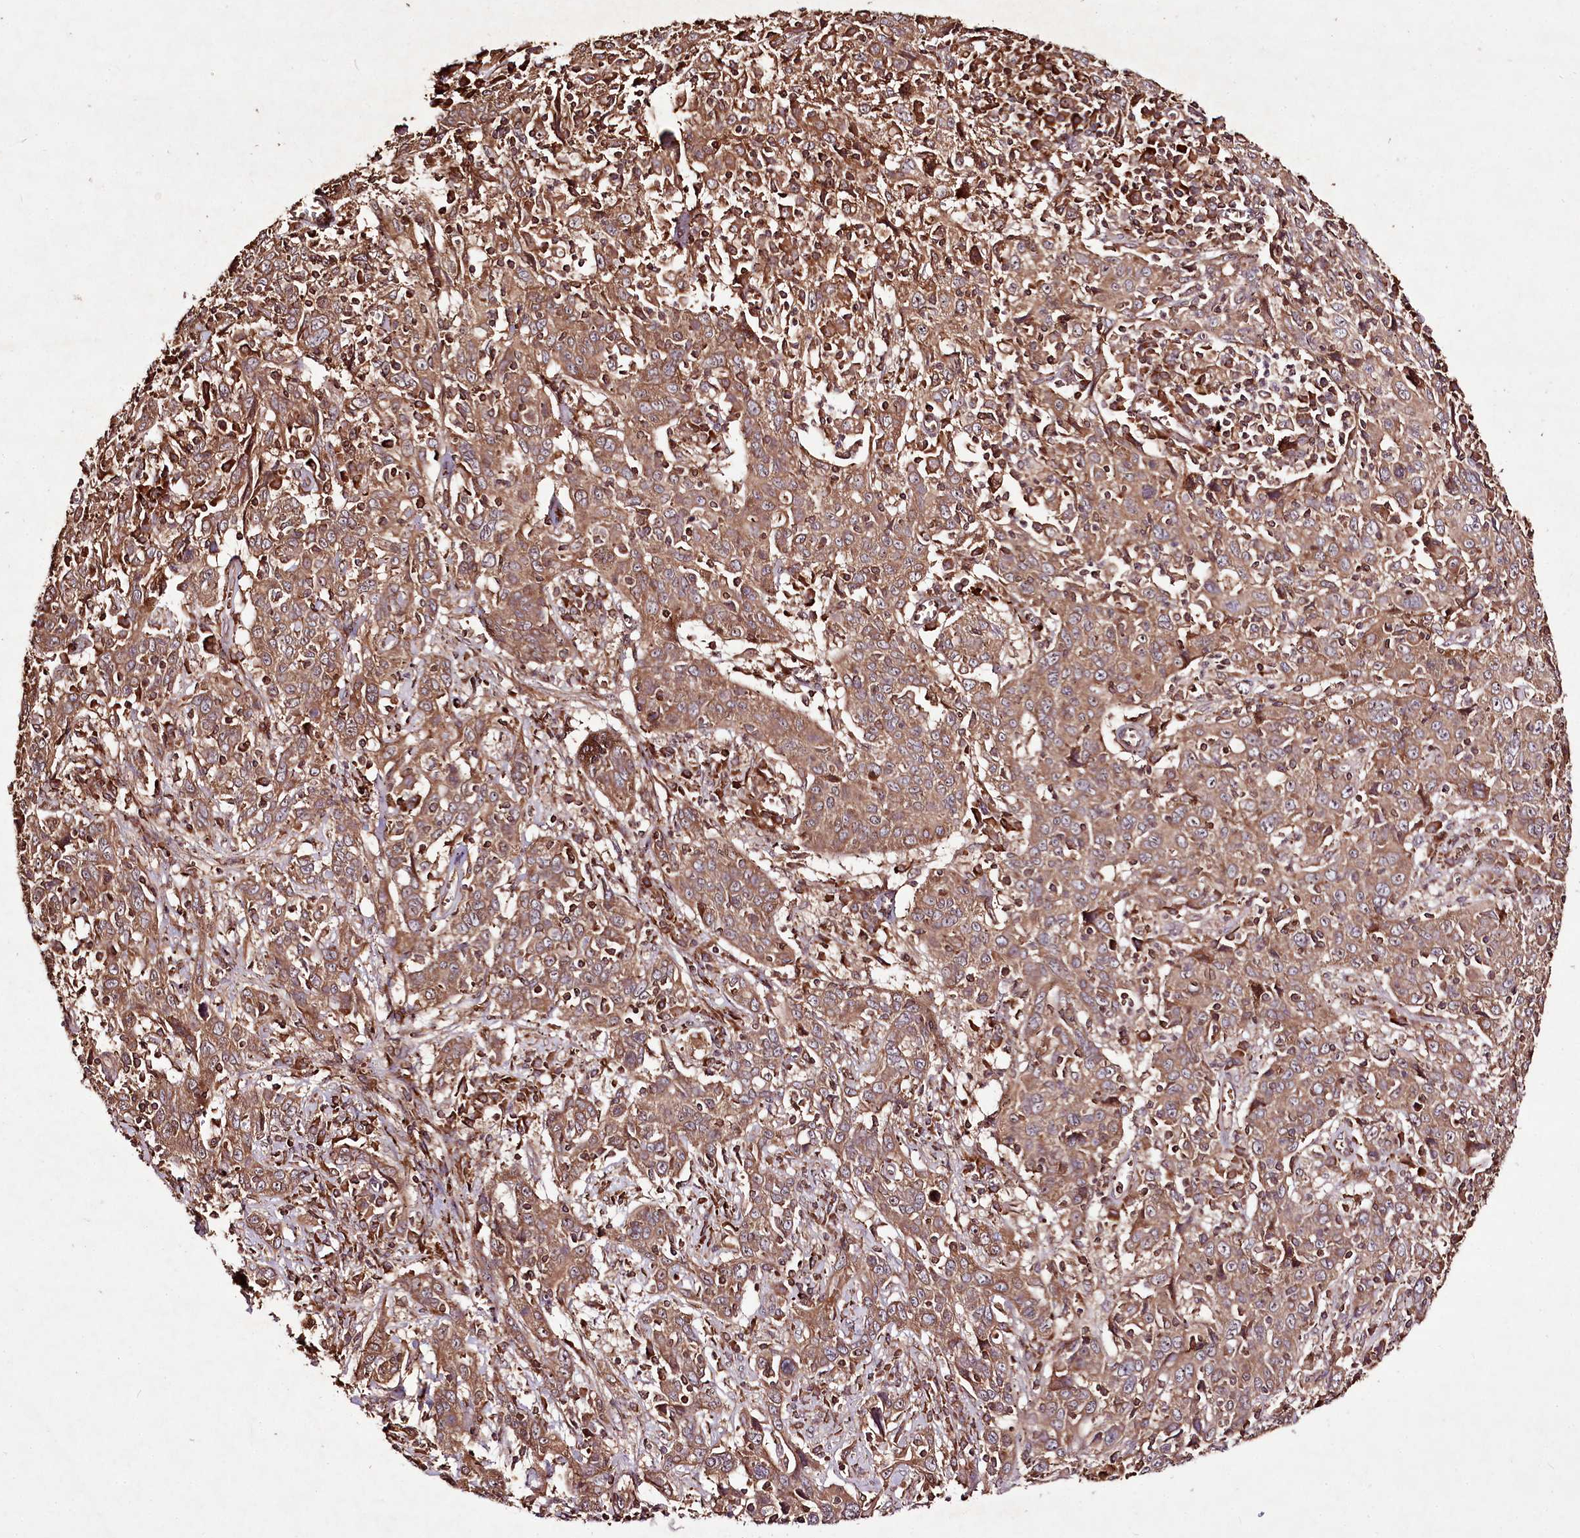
{"staining": {"intensity": "moderate", "quantity": ">75%", "location": "cytoplasmic/membranous"}, "tissue": "cervical cancer", "cell_type": "Tumor cells", "image_type": "cancer", "snomed": [{"axis": "morphology", "description": "Squamous cell carcinoma, NOS"}, {"axis": "topography", "description": "Cervix"}], "caption": "Immunohistochemical staining of squamous cell carcinoma (cervical) exhibits moderate cytoplasmic/membranous protein staining in about >75% of tumor cells. Nuclei are stained in blue.", "gene": "FAM53B", "patient": {"sex": "female", "age": 46}}